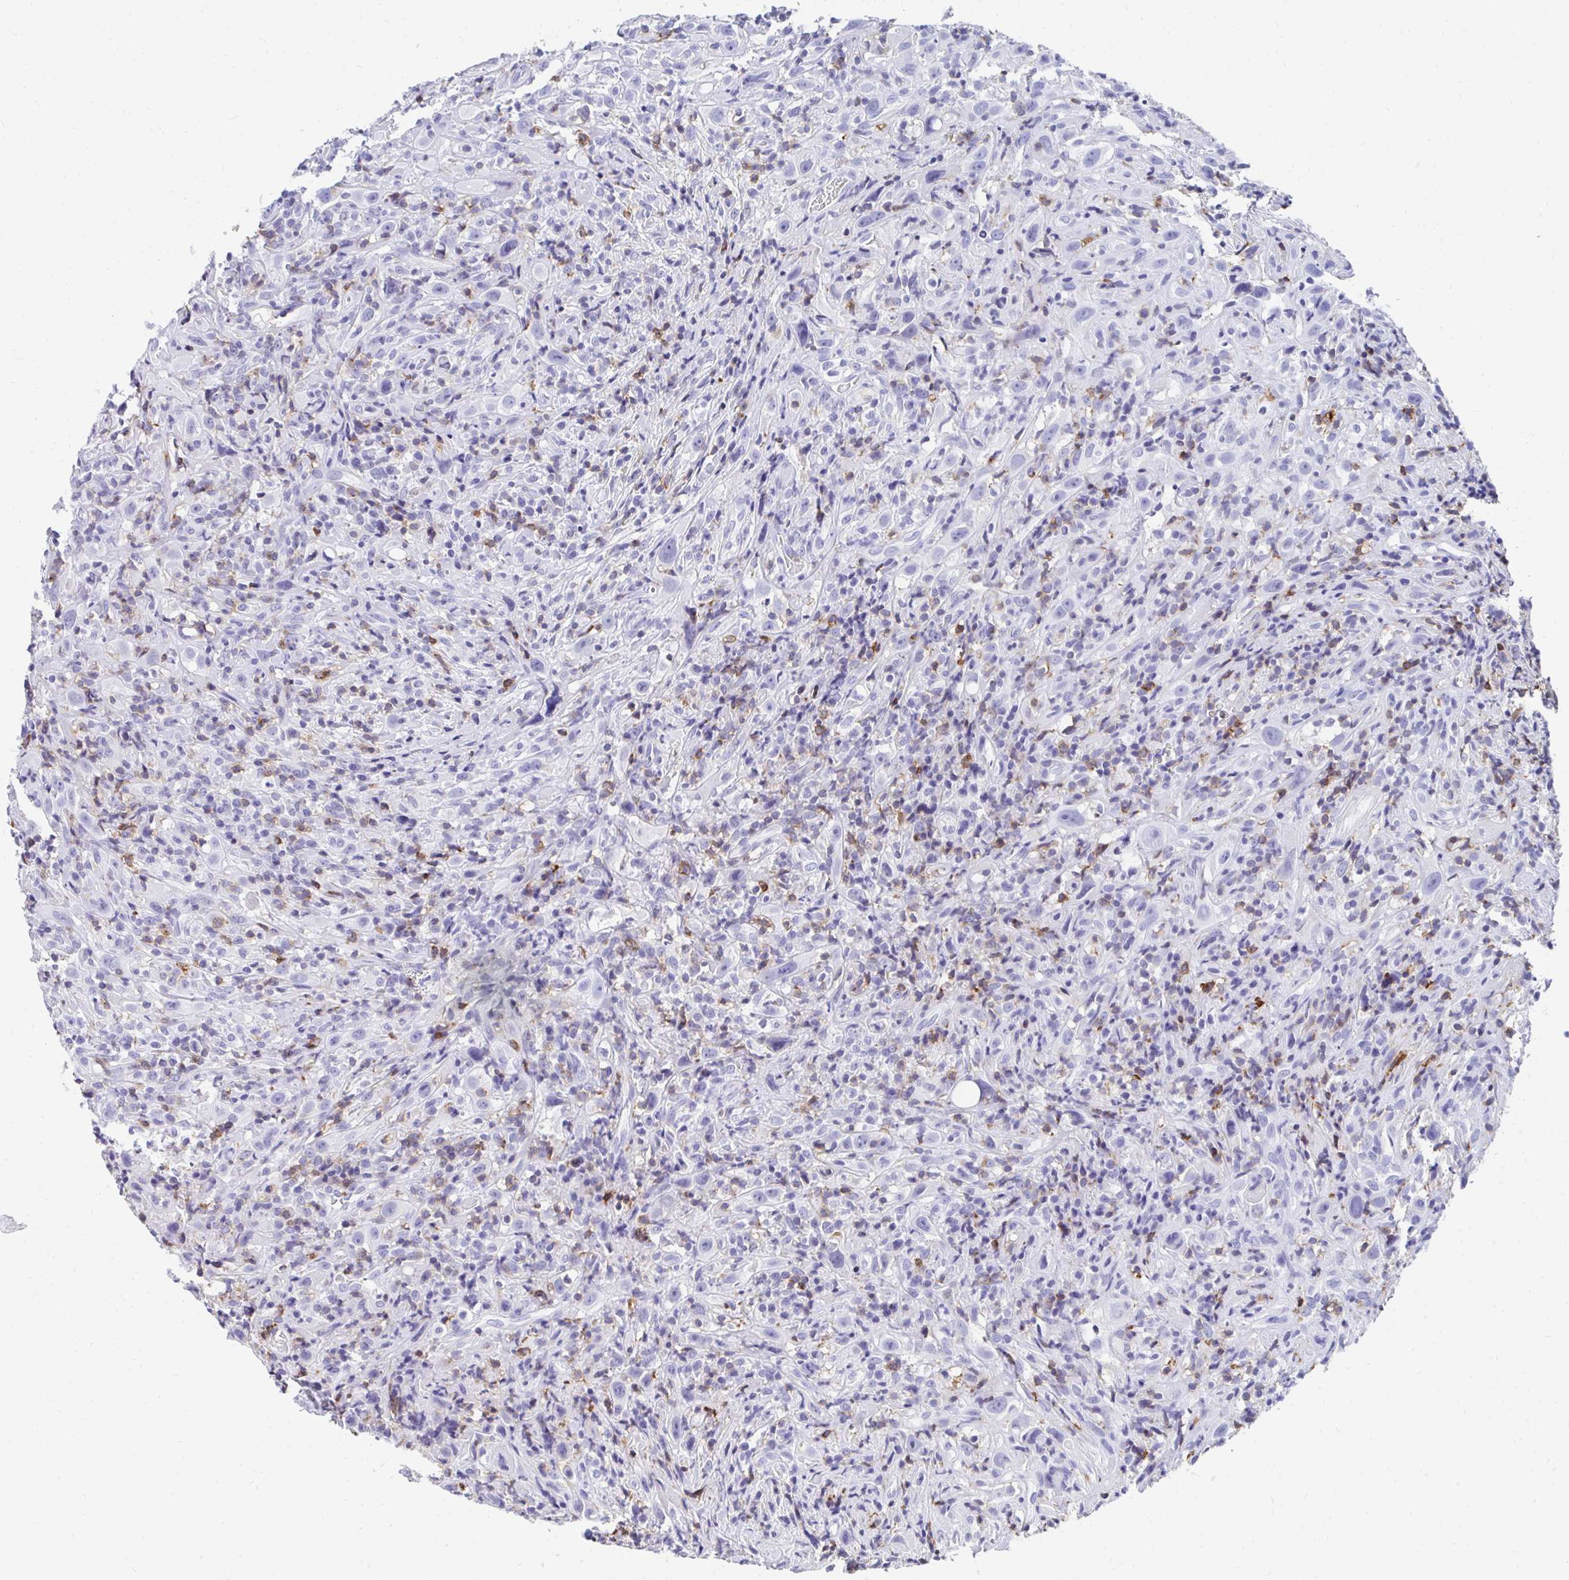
{"staining": {"intensity": "negative", "quantity": "none", "location": "none"}, "tissue": "head and neck cancer", "cell_type": "Tumor cells", "image_type": "cancer", "snomed": [{"axis": "morphology", "description": "Squamous cell carcinoma, NOS"}, {"axis": "topography", "description": "Head-Neck"}], "caption": "IHC histopathology image of neoplastic tissue: squamous cell carcinoma (head and neck) stained with DAB (3,3'-diaminobenzidine) reveals no significant protein expression in tumor cells. (IHC, brightfield microscopy, high magnification).", "gene": "CD7", "patient": {"sex": "female", "age": 95}}